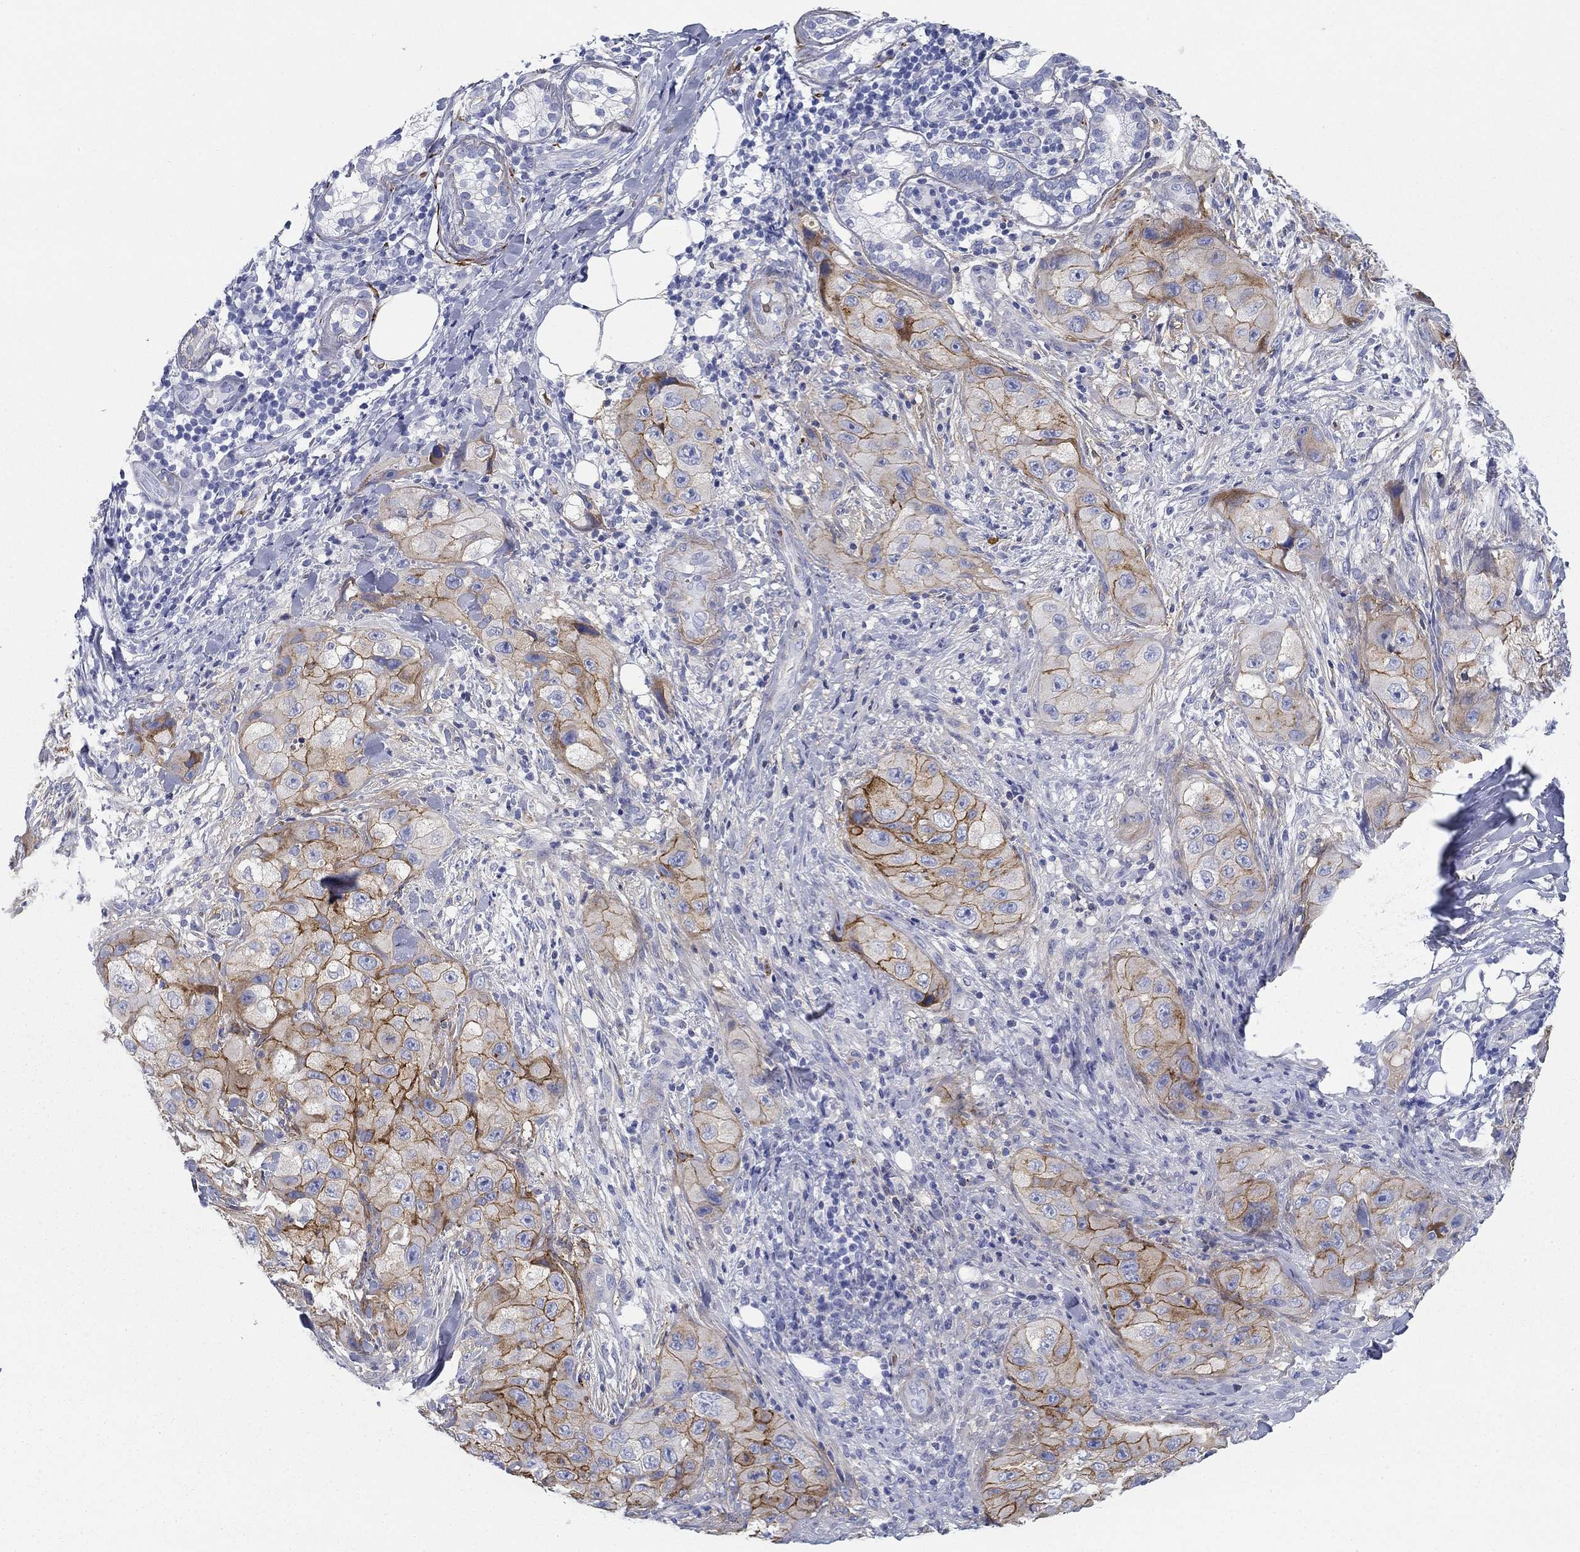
{"staining": {"intensity": "strong", "quantity": ">75%", "location": "cytoplasmic/membranous"}, "tissue": "skin cancer", "cell_type": "Tumor cells", "image_type": "cancer", "snomed": [{"axis": "morphology", "description": "Squamous cell carcinoma, NOS"}, {"axis": "topography", "description": "Skin"}, {"axis": "topography", "description": "Subcutis"}], "caption": "Human skin cancer (squamous cell carcinoma) stained with a protein marker exhibits strong staining in tumor cells.", "gene": "GPC1", "patient": {"sex": "male", "age": 73}}